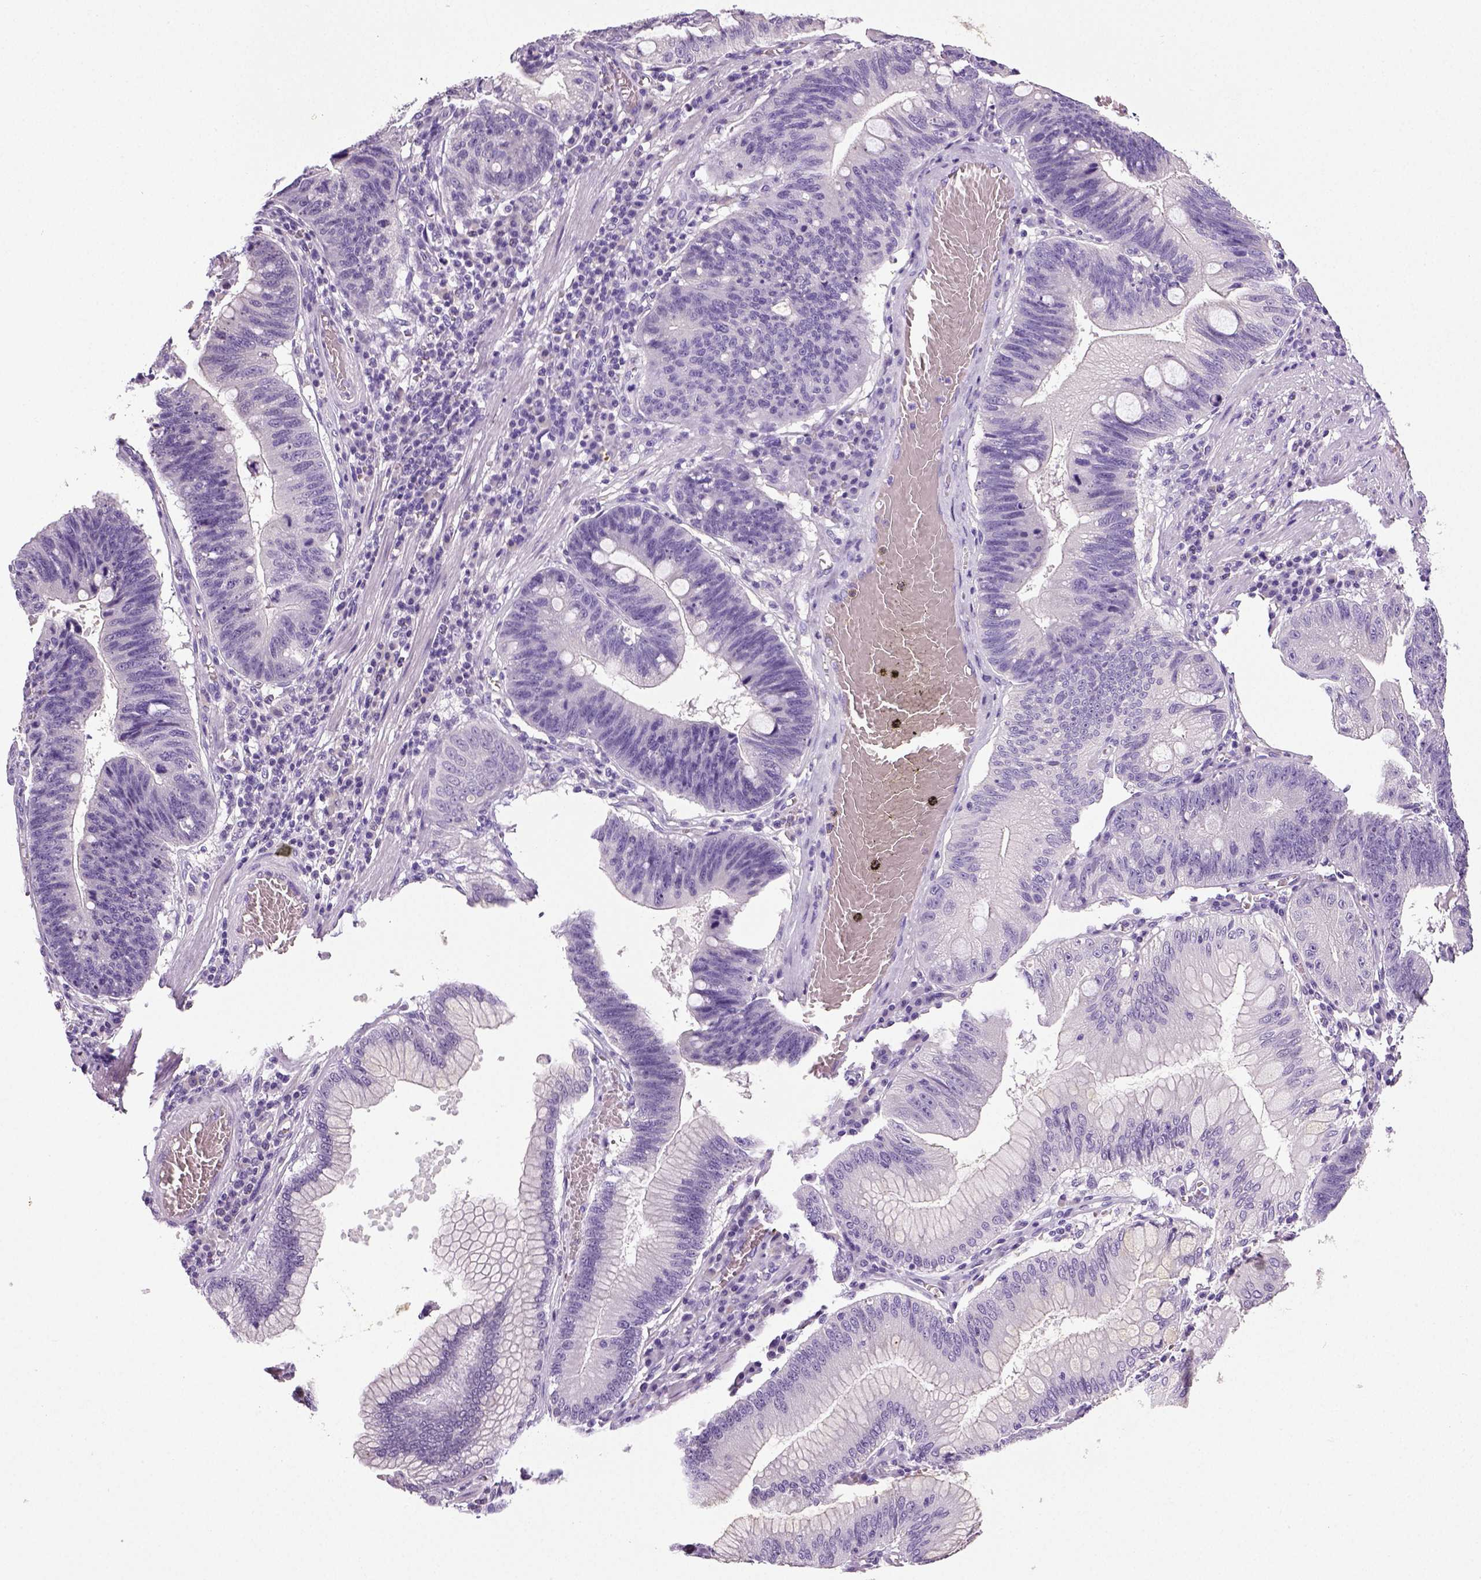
{"staining": {"intensity": "negative", "quantity": "none", "location": "none"}, "tissue": "stomach cancer", "cell_type": "Tumor cells", "image_type": "cancer", "snomed": [{"axis": "morphology", "description": "Adenocarcinoma, NOS"}, {"axis": "topography", "description": "Stomach"}], "caption": "DAB immunohistochemical staining of human stomach cancer (adenocarcinoma) displays no significant positivity in tumor cells. Nuclei are stained in blue.", "gene": "NECAB2", "patient": {"sex": "male", "age": 59}}